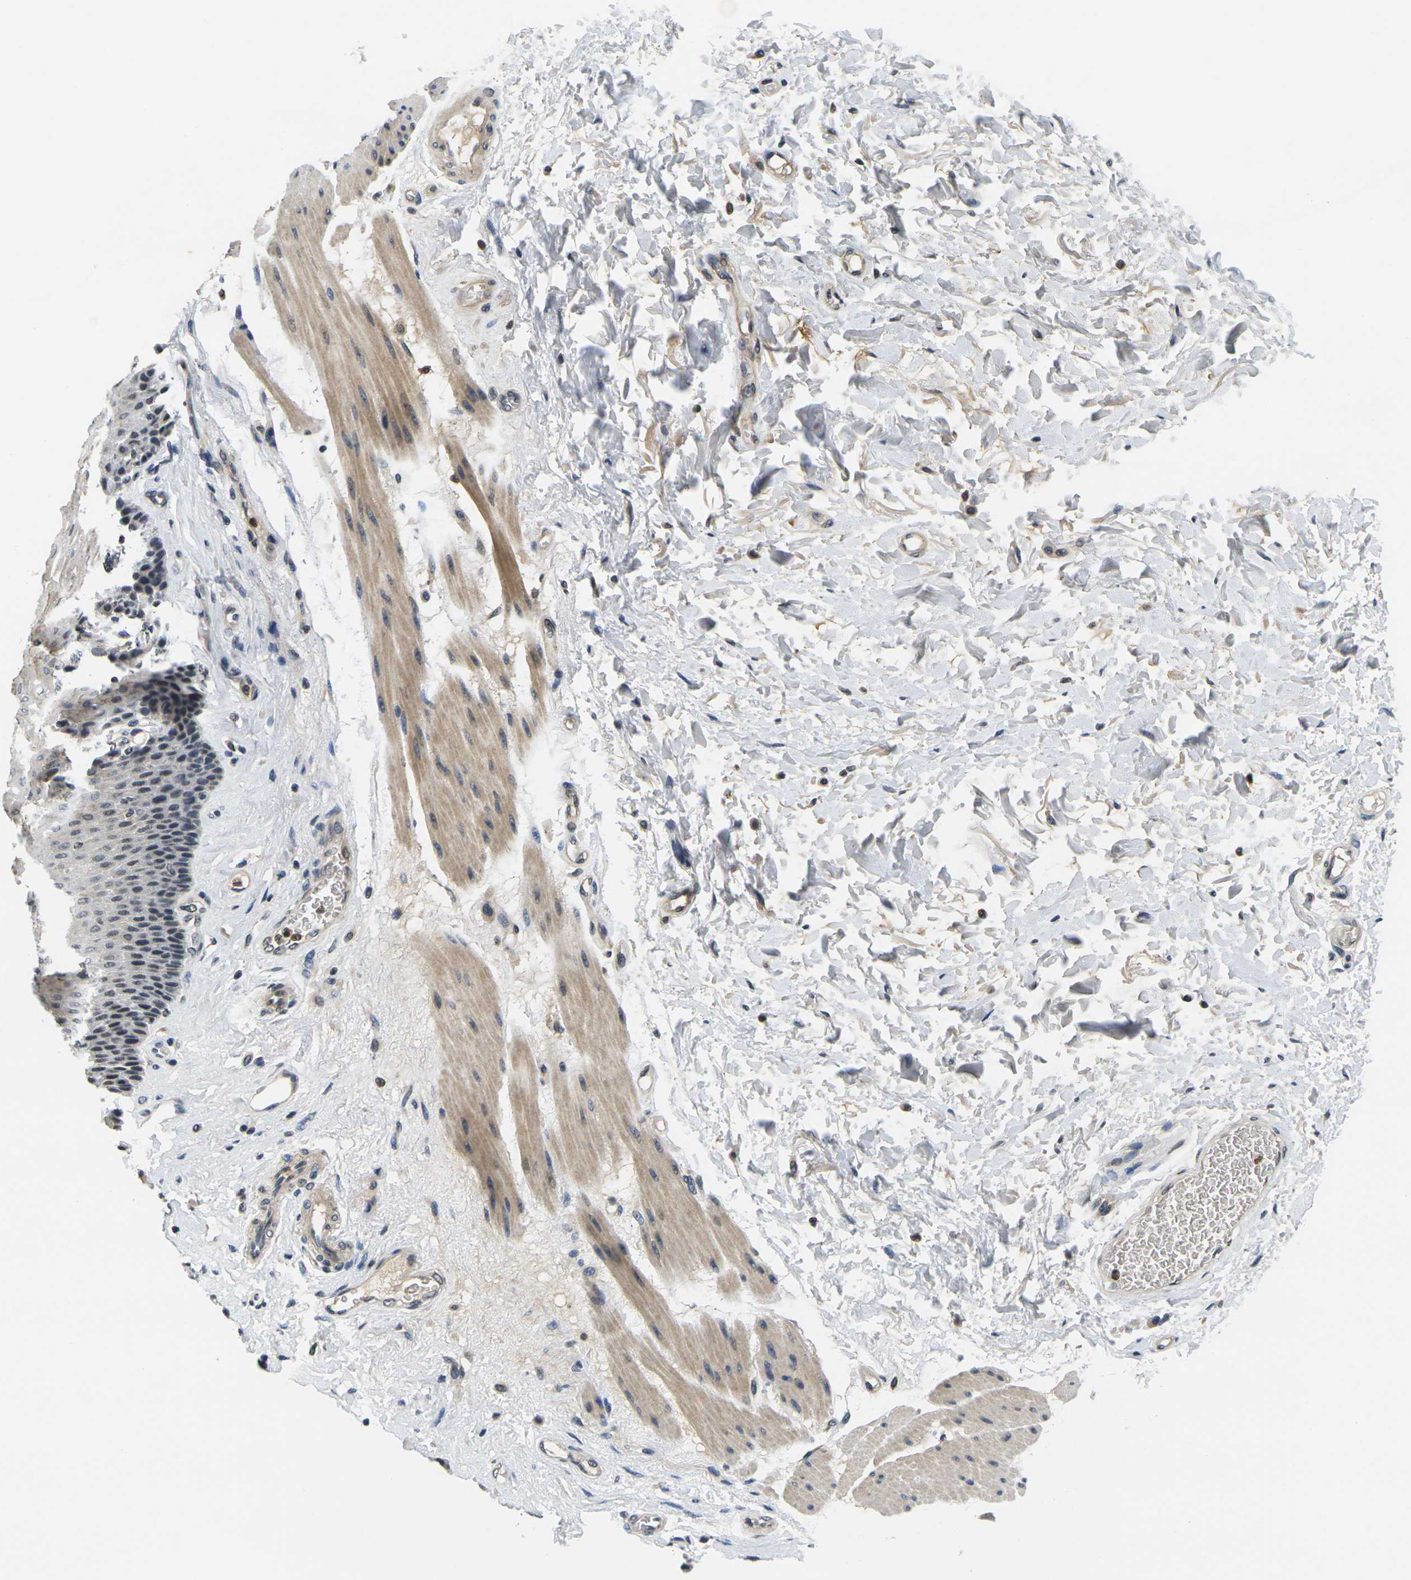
{"staining": {"intensity": "weak", "quantity": "<25%", "location": "cytoplasmic/membranous"}, "tissue": "esophagus", "cell_type": "Squamous epithelial cells", "image_type": "normal", "snomed": [{"axis": "morphology", "description": "Normal tissue, NOS"}, {"axis": "topography", "description": "Esophagus"}], "caption": "The IHC histopathology image has no significant expression in squamous epithelial cells of esophagus.", "gene": "C1QC", "patient": {"sex": "female", "age": 72}}